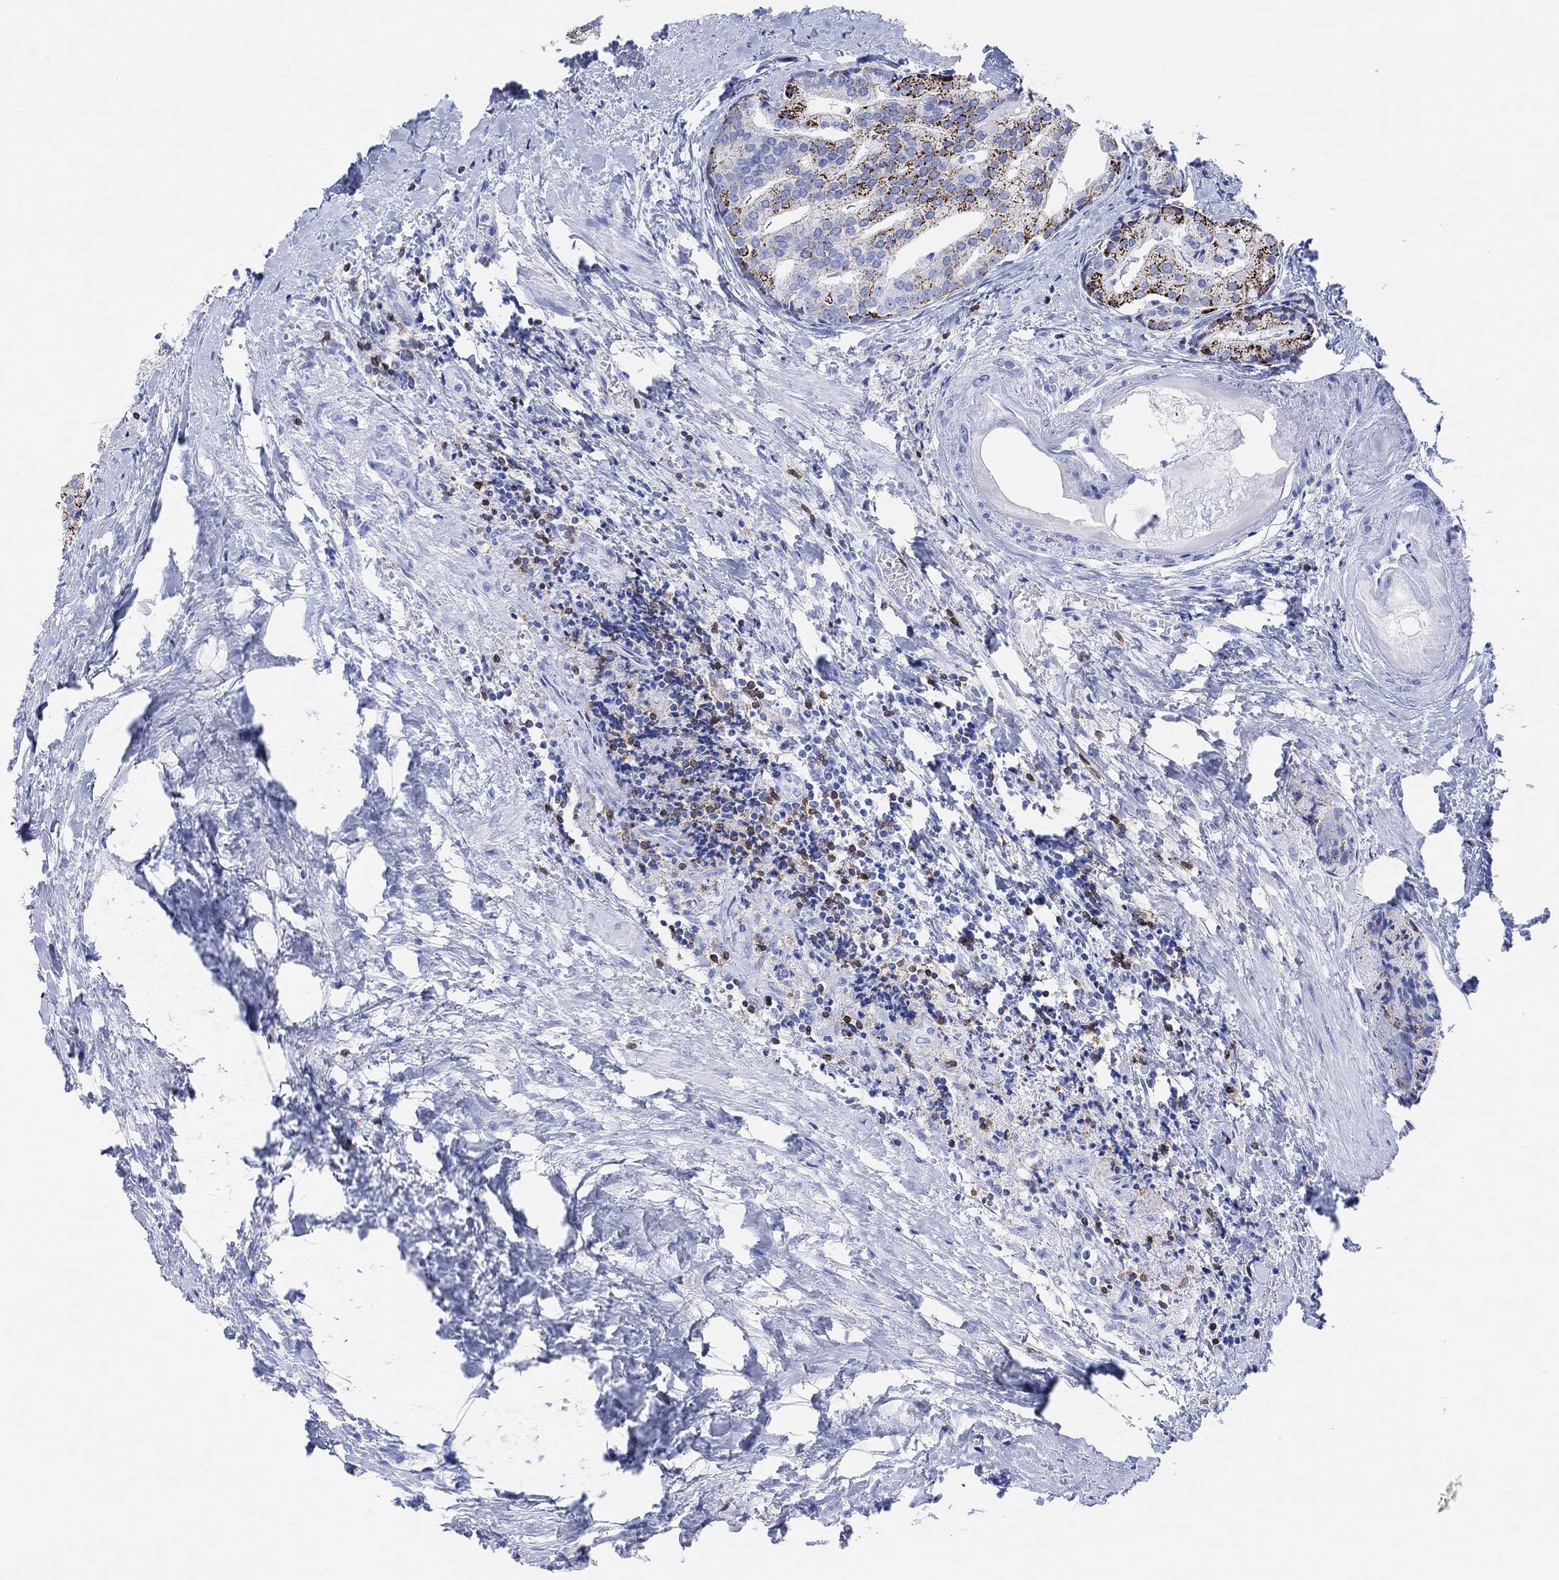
{"staining": {"intensity": "strong", "quantity": "25%-75%", "location": "cytoplasmic/membranous"}, "tissue": "prostate cancer", "cell_type": "Tumor cells", "image_type": "cancer", "snomed": [{"axis": "morphology", "description": "Adenocarcinoma, NOS"}, {"axis": "topography", "description": "Prostate and seminal vesicle, NOS"}, {"axis": "topography", "description": "Prostate"}], "caption": "There is high levels of strong cytoplasmic/membranous staining in tumor cells of adenocarcinoma (prostate), as demonstrated by immunohistochemical staining (brown color).", "gene": "GPR65", "patient": {"sex": "male", "age": 44}}